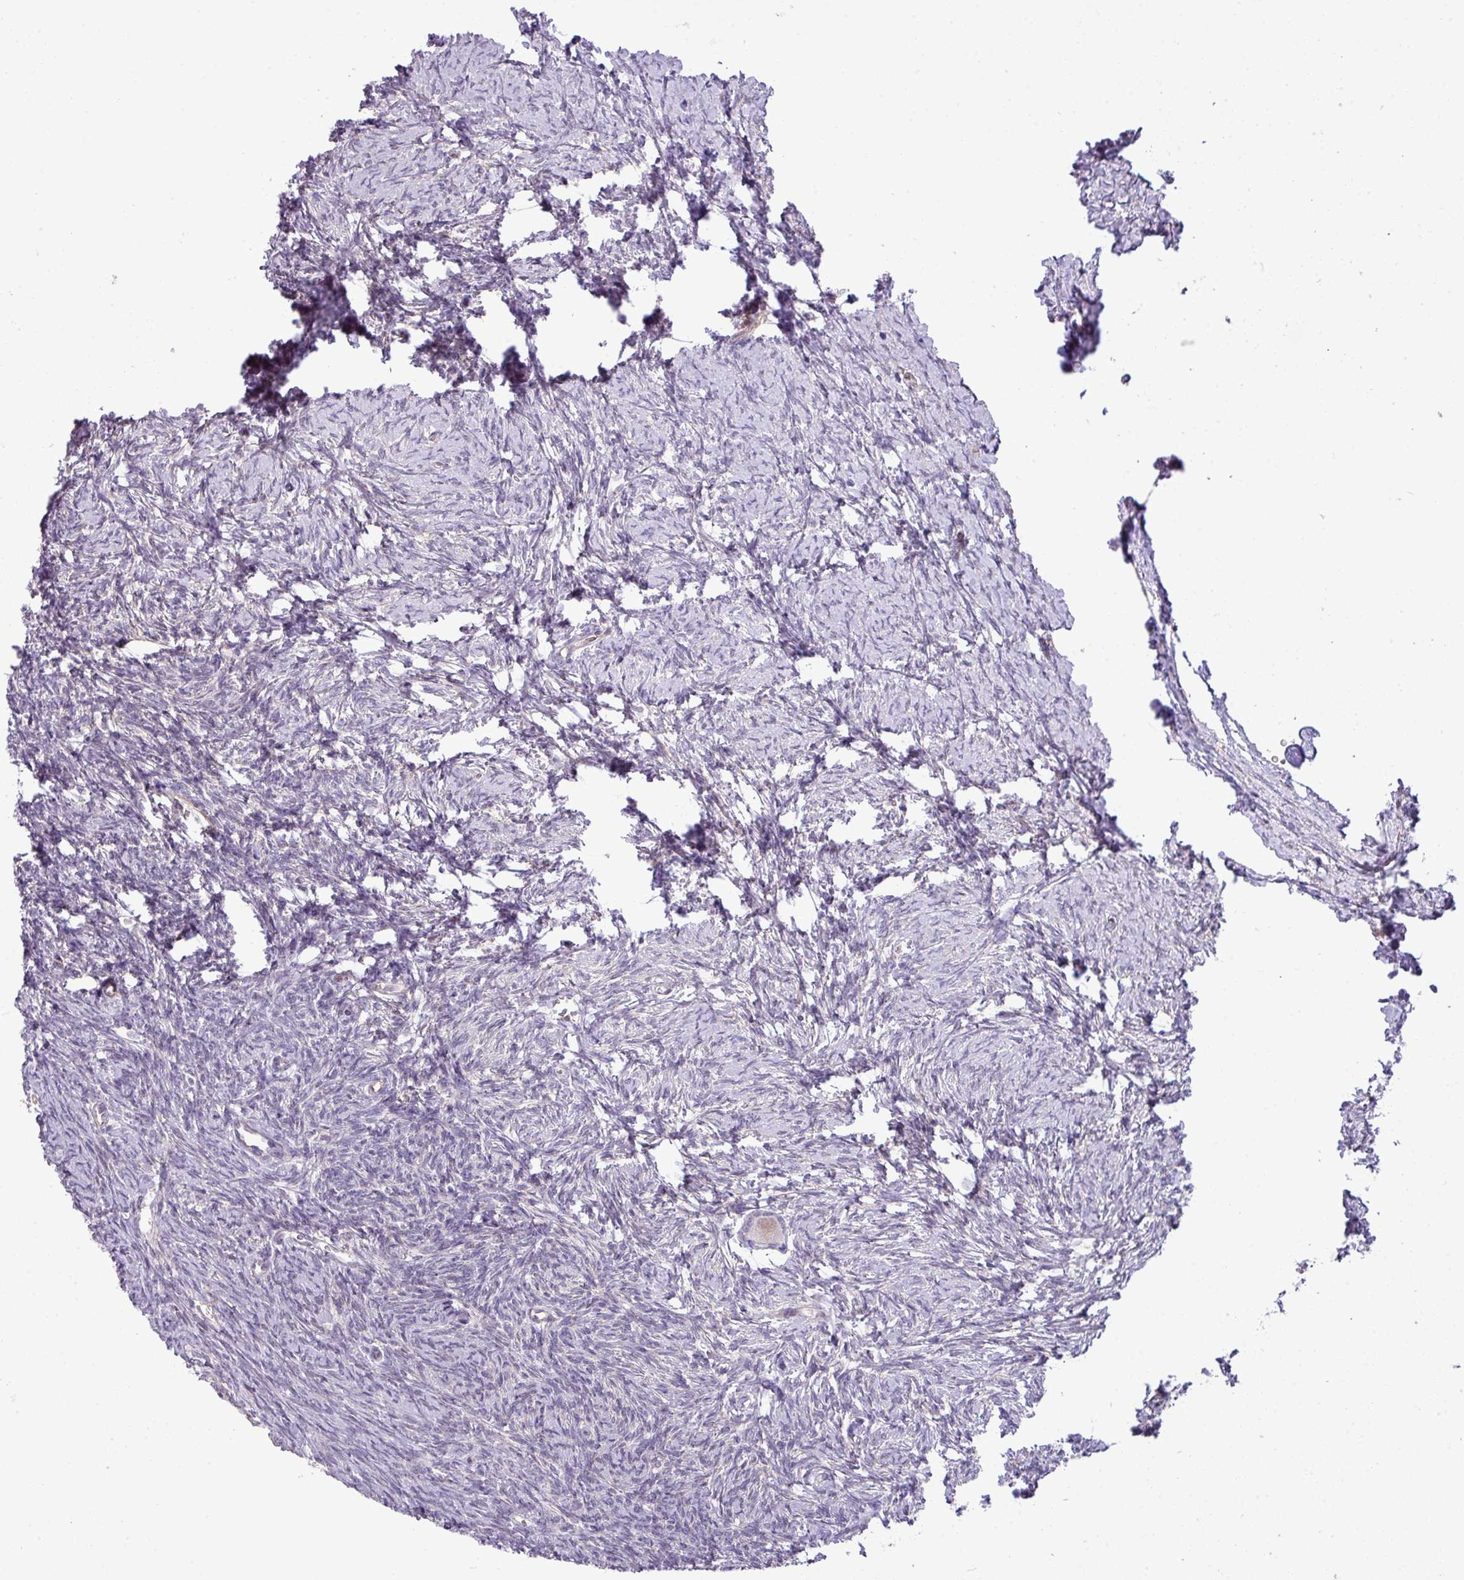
{"staining": {"intensity": "weak", "quantity": ">75%", "location": "nuclear"}, "tissue": "ovary", "cell_type": "Follicle cells", "image_type": "normal", "snomed": [{"axis": "morphology", "description": "Normal tissue, NOS"}, {"axis": "topography", "description": "Ovary"}], "caption": "An IHC histopathology image of unremarkable tissue is shown. Protein staining in brown shows weak nuclear positivity in ovary within follicle cells.", "gene": "MAK16", "patient": {"sex": "female", "age": 39}}